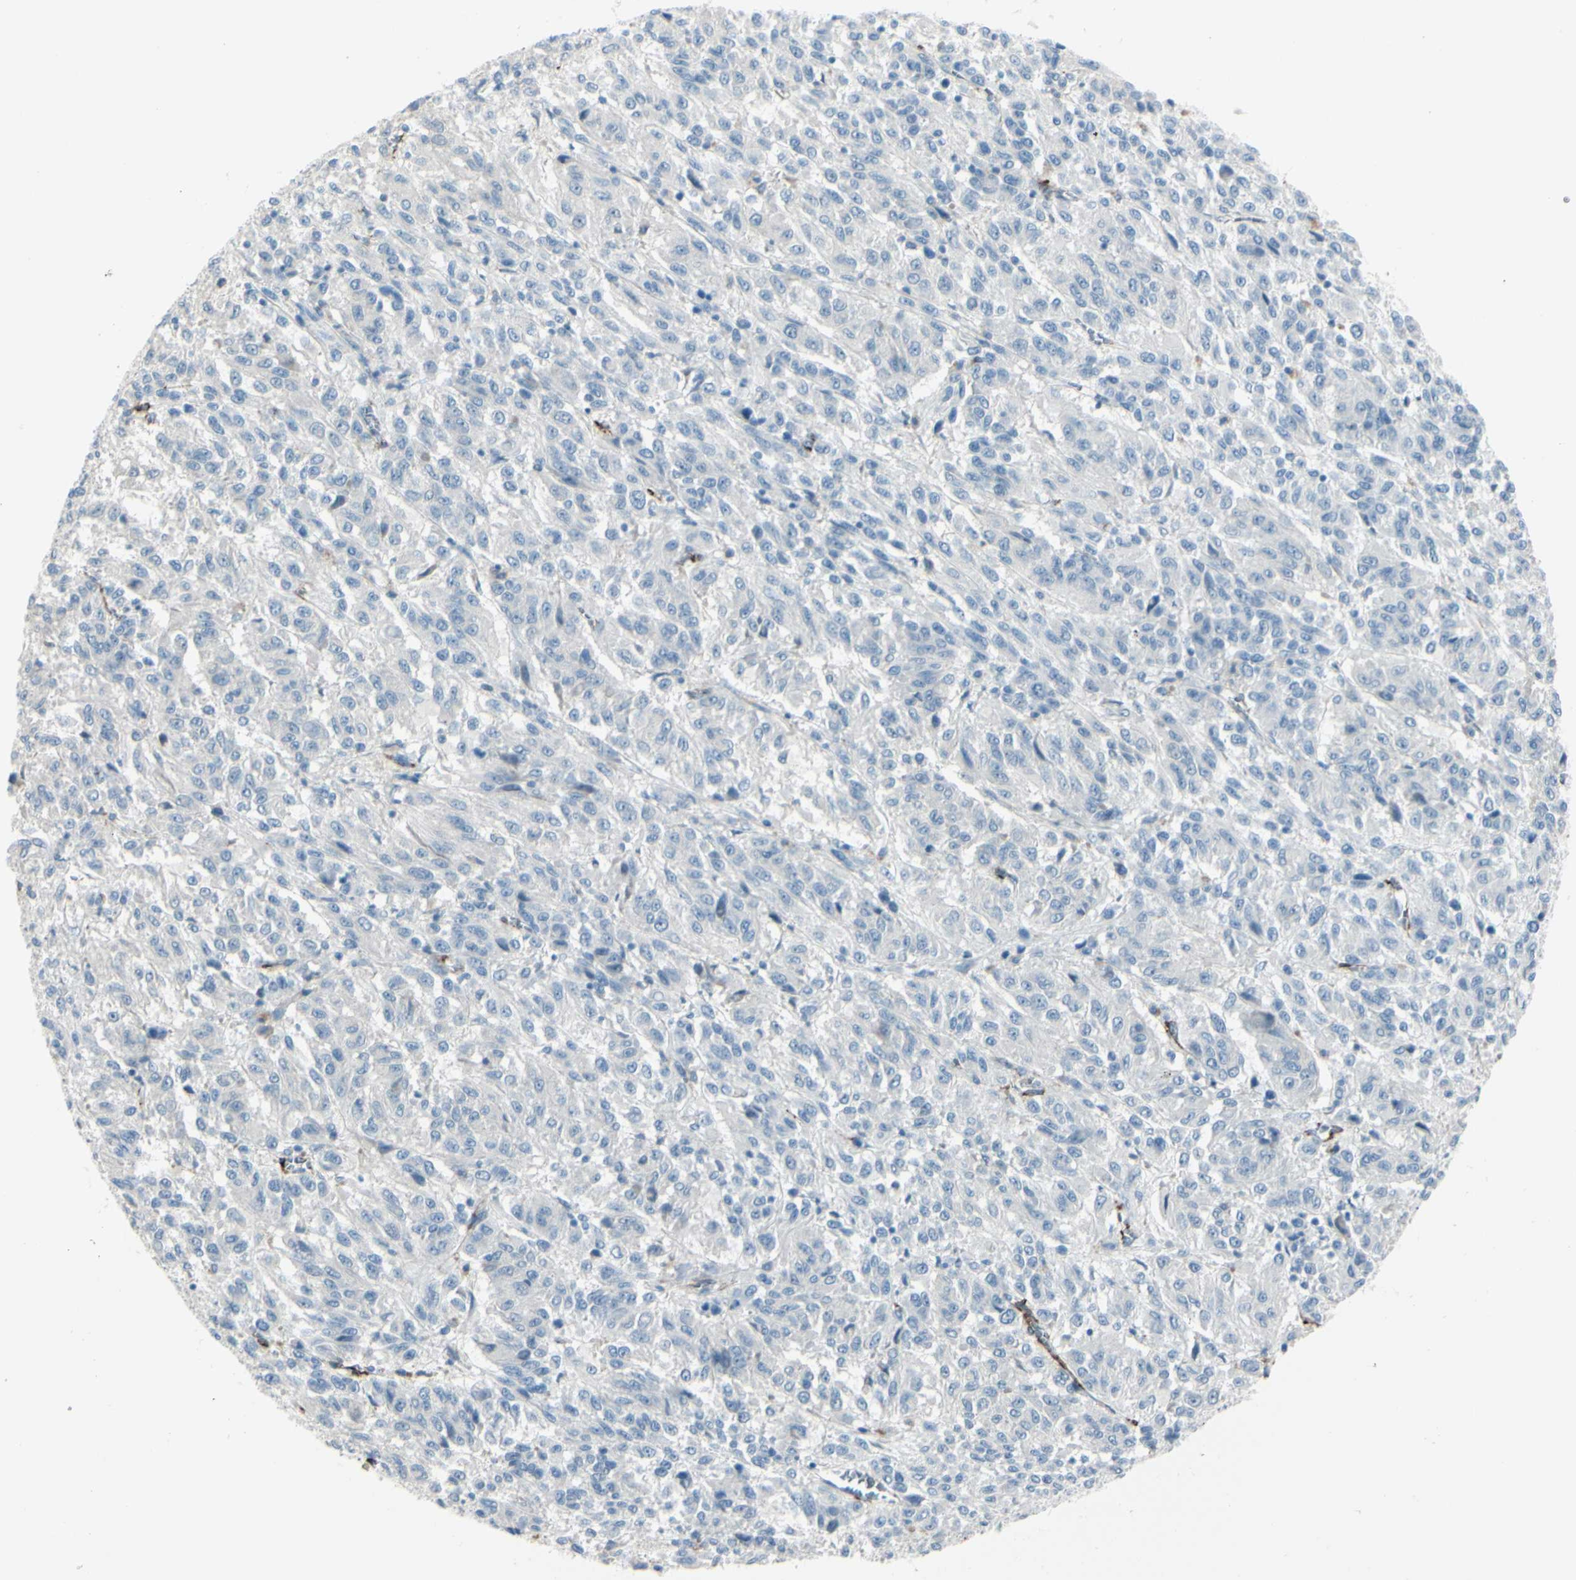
{"staining": {"intensity": "negative", "quantity": "none", "location": "none"}, "tissue": "melanoma", "cell_type": "Tumor cells", "image_type": "cancer", "snomed": [{"axis": "morphology", "description": "Malignant melanoma, Metastatic site"}, {"axis": "topography", "description": "Lung"}], "caption": "IHC photomicrograph of melanoma stained for a protein (brown), which displays no positivity in tumor cells.", "gene": "GPR34", "patient": {"sex": "male", "age": 64}}